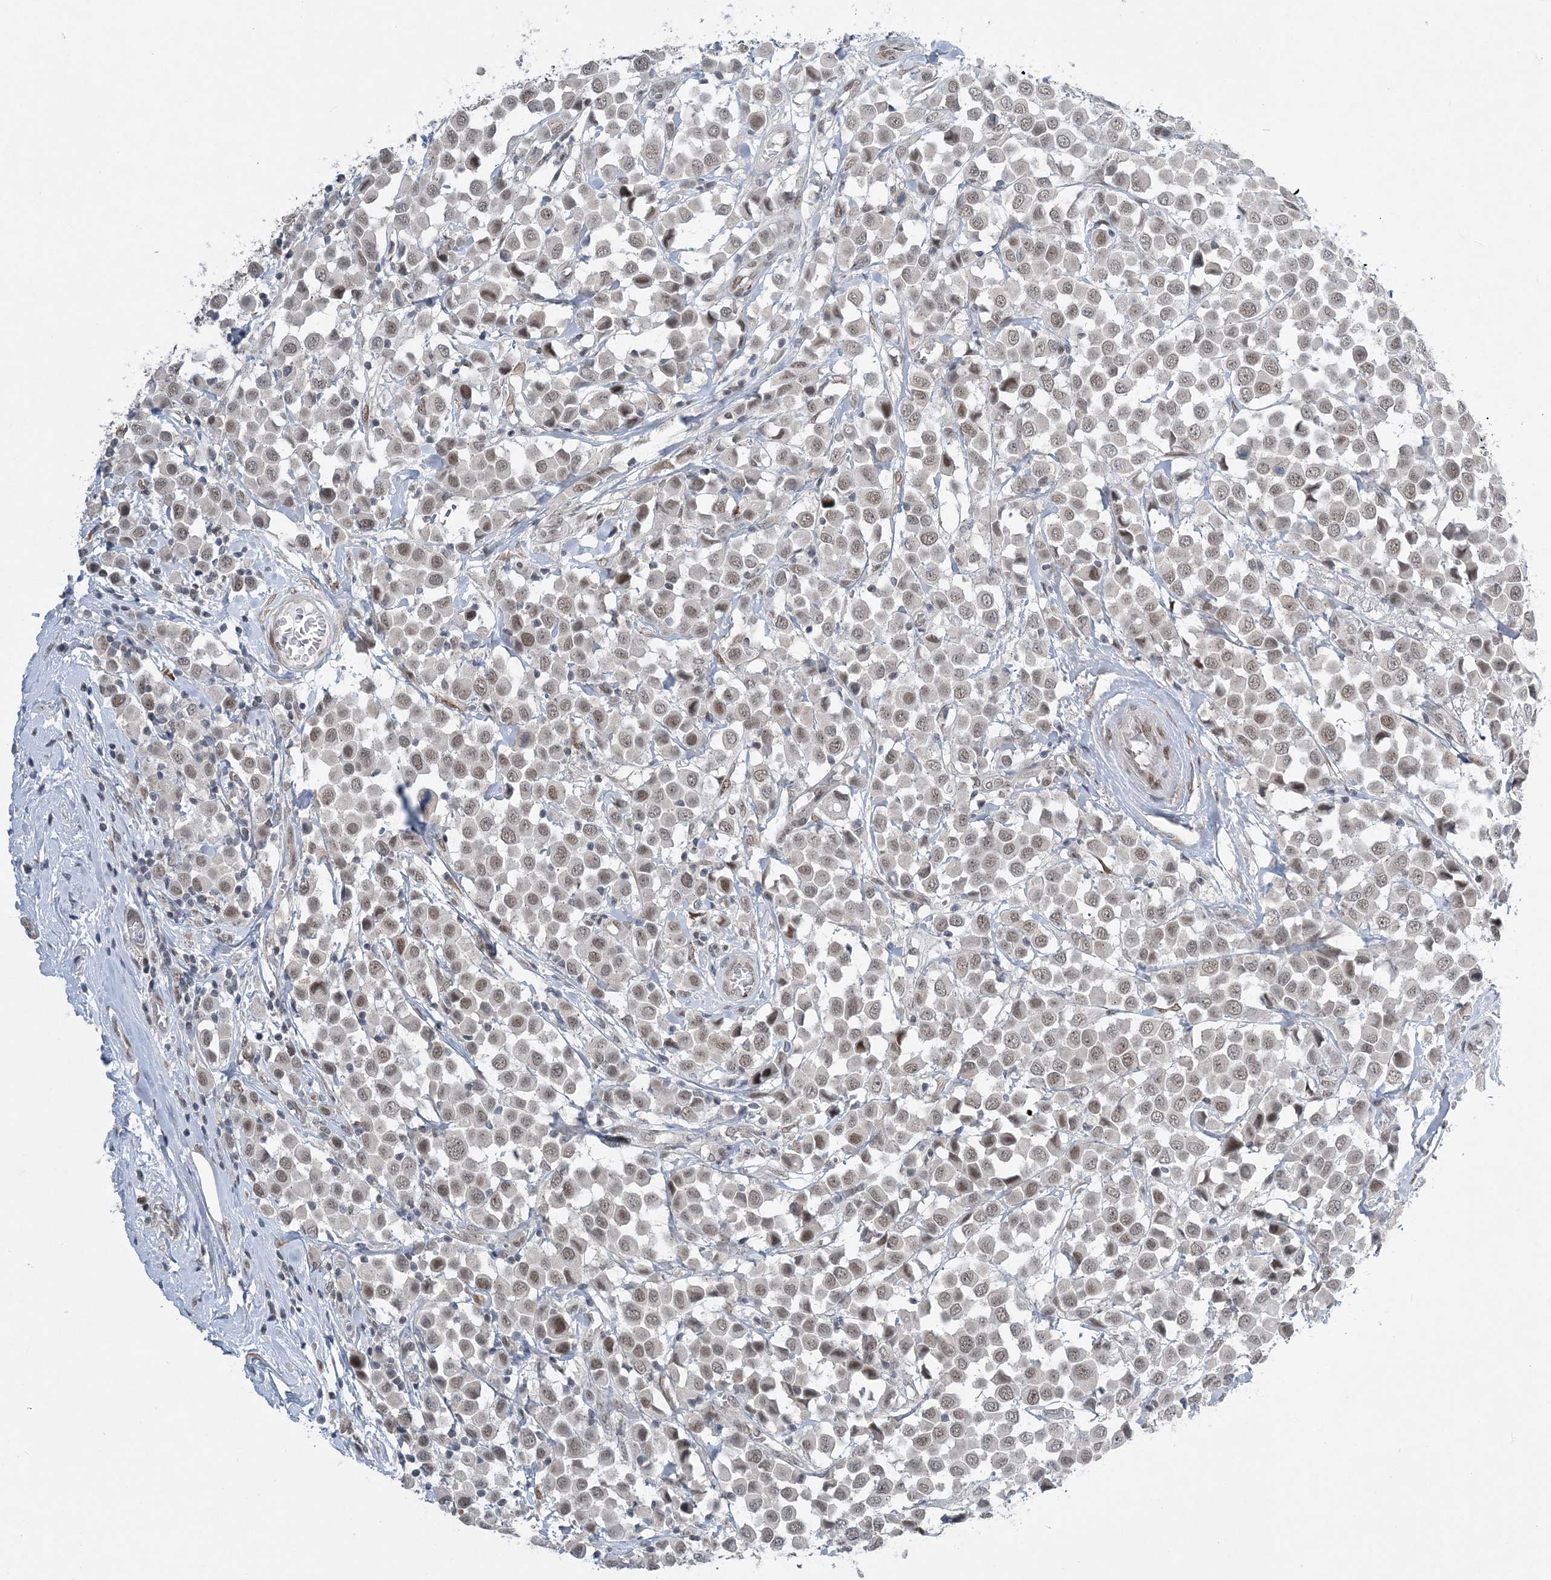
{"staining": {"intensity": "weak", "quantity": "25%-75%", "location": "nuclear"}, "tissue": "breast cancer", "cell_type": "Tumor cells", "image_type": "cancer", "snomed": [{"axis": "morphology", "description": "Duct carcinoma"}, {"axis": "topography", "description": "Breast"}], "caption": "Breast cancer was stained to show a protein in brown. There is low levels of weak nuclear staining in about 25%-75% of tumor cells.", "gene": "WAC", "patient": {"sex": "female", "age": 61}}